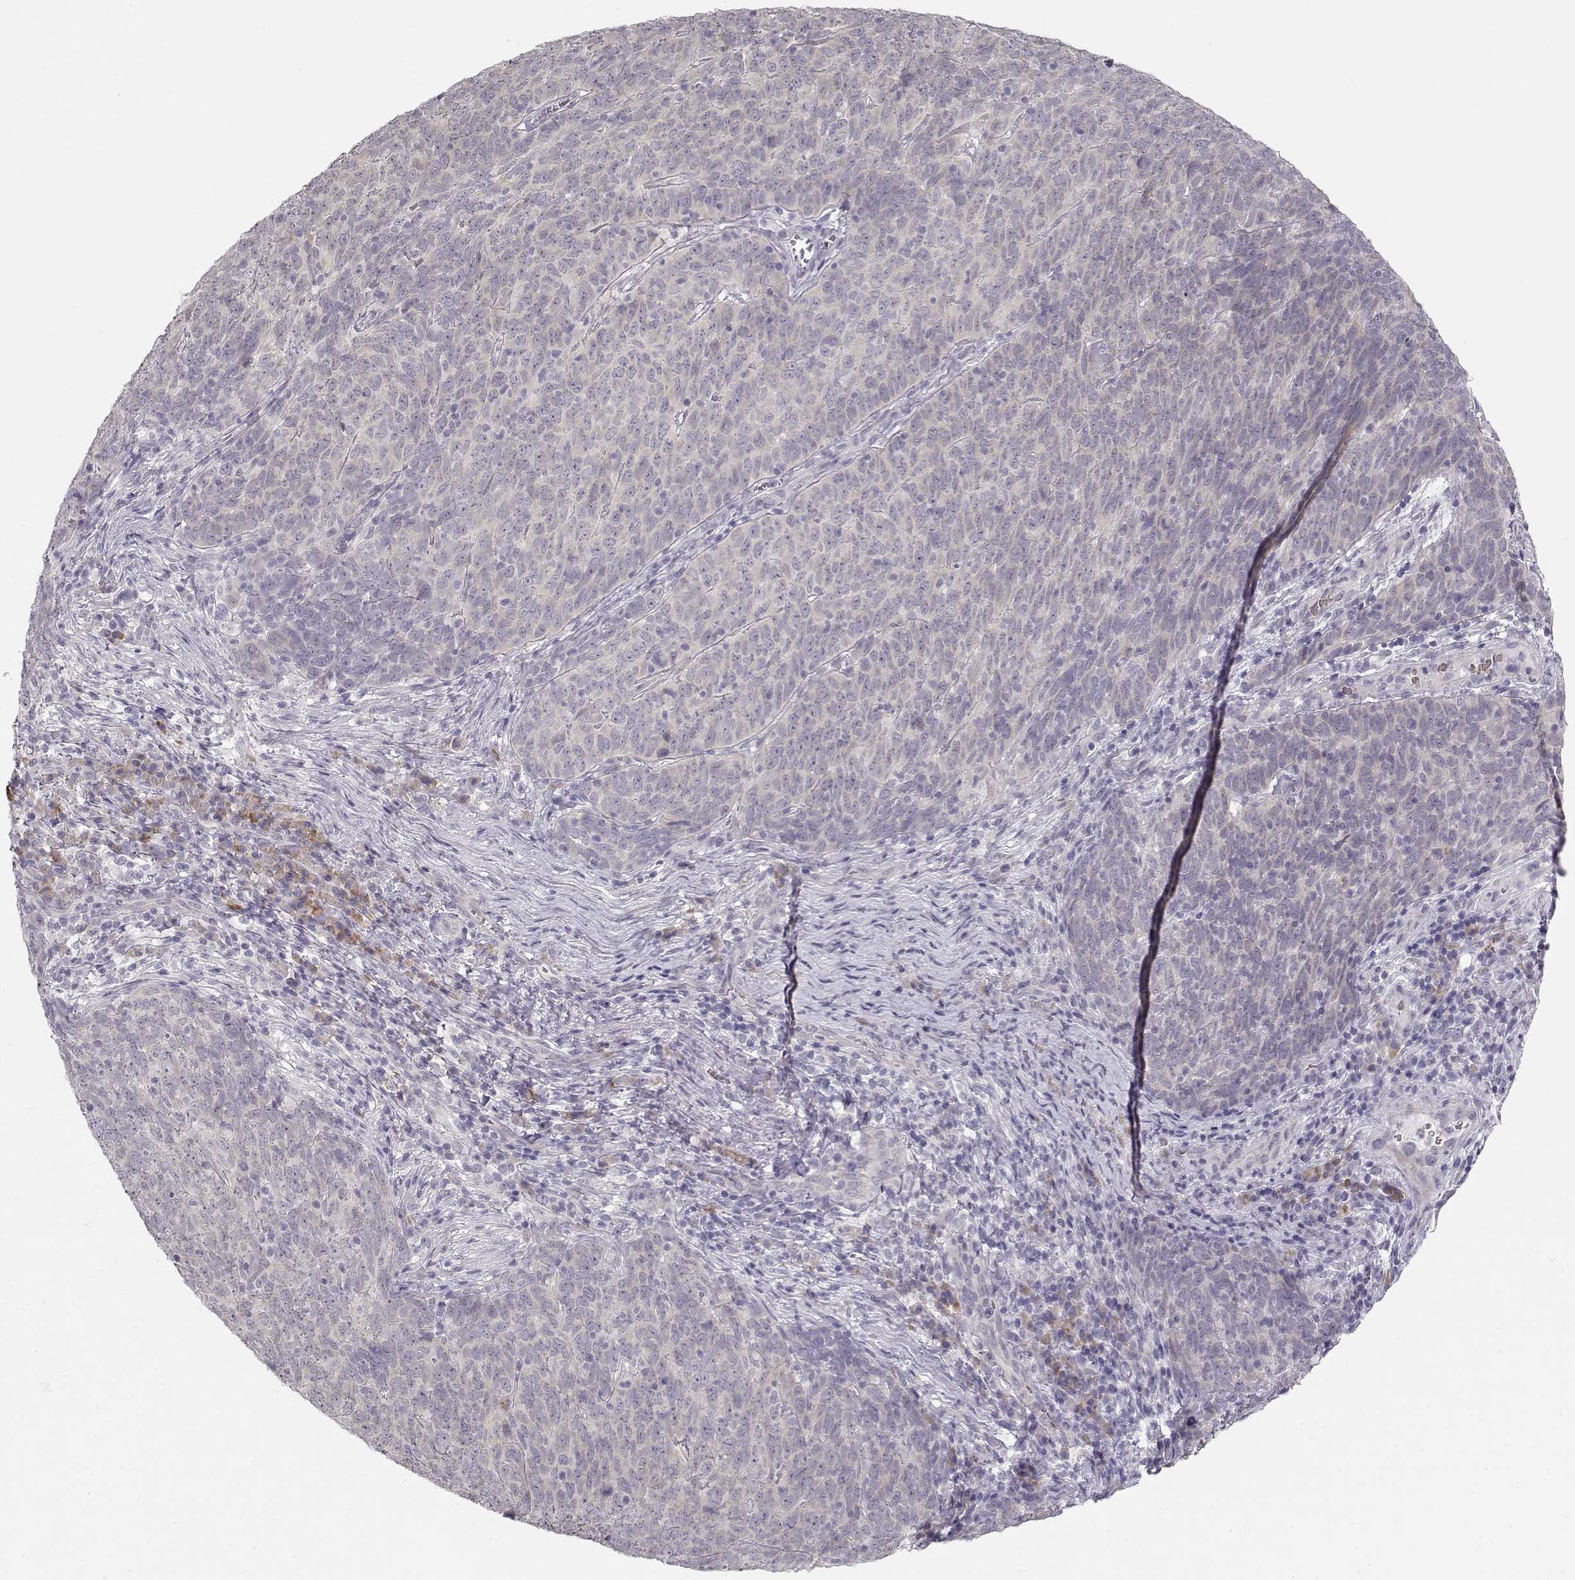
{"staining": {"intensity": "negative", "quantity": "none", "location": "none"}, "tissue": "skin cancer", "cell_type": "Tumor cells", "image_type": "cancer", "snomed": [{"axis": "morphology", "description": "Squamous cell carcinoma, NOS"}, {"axis": "topography", "description": "Skin"}, {"axis": "topography", "description": "Anal"}], "caption": "High magnification brightfield microscopy of skin cancer (squamous cell carcinoma) stained with DAB (brown) and counterstained with hematoxylin (blue): tumor cells show no significant staining. (Immunohistochemistry (ihc), brightfield microscopy, high magnification).", "gene": "TTC26", "patient": {"sex": "female", "age": 51}}